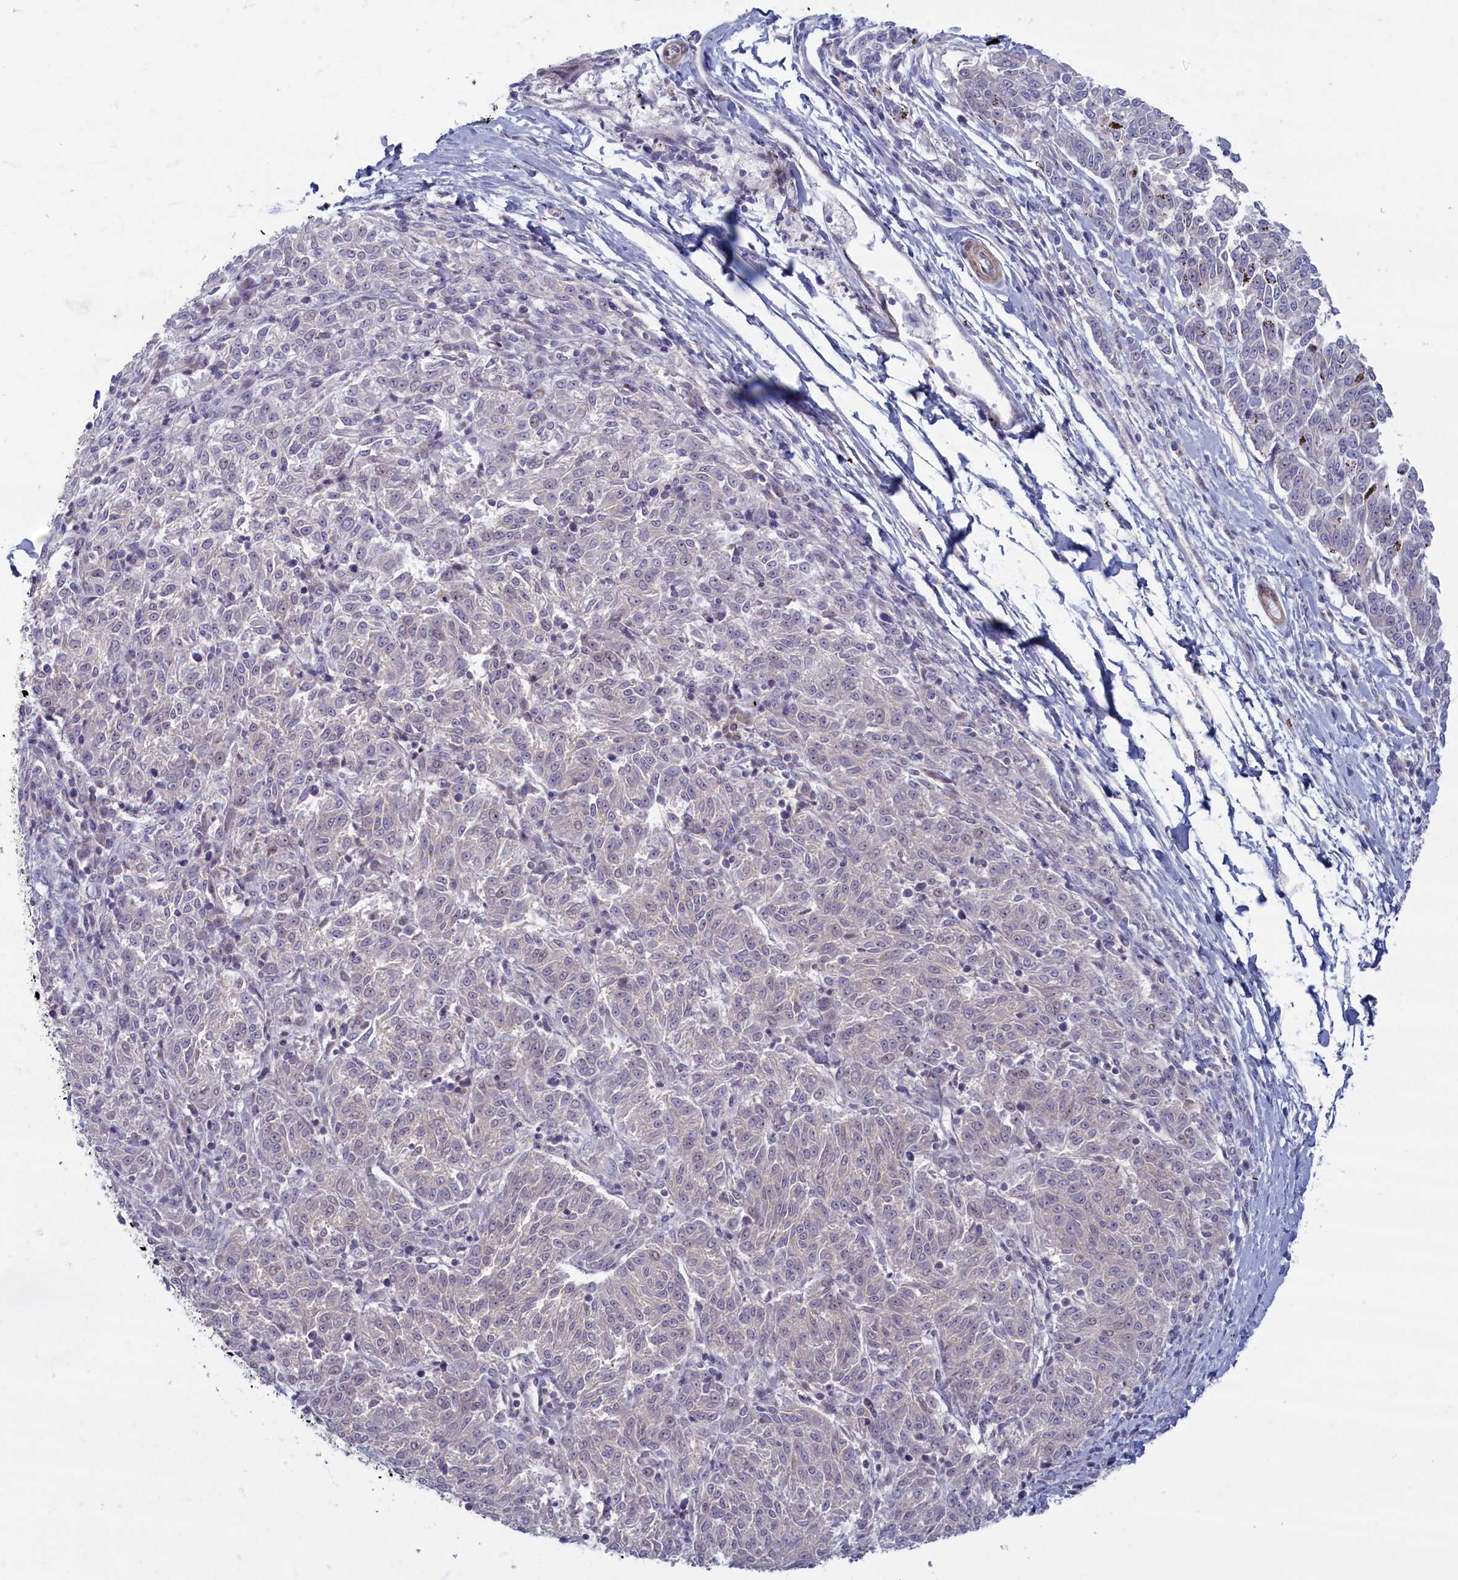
{"staining": {"intensity": "negative", "quantity": "none", "location": "none"}, "tissue": "melanoma", "cell_type": "Tumor cells", "image_type": "cancer", "snomed": [{"axis": "morphology", "description": "Malignant melanoma, NOS"}, {"axis": "topography", "description": "Skin"}], "caption": "Protein analysis of malignant melanoma shows no significant expression in tumor cells.", "gene": "TRPM4", "patient": {"sex": "female", "age": 72}}